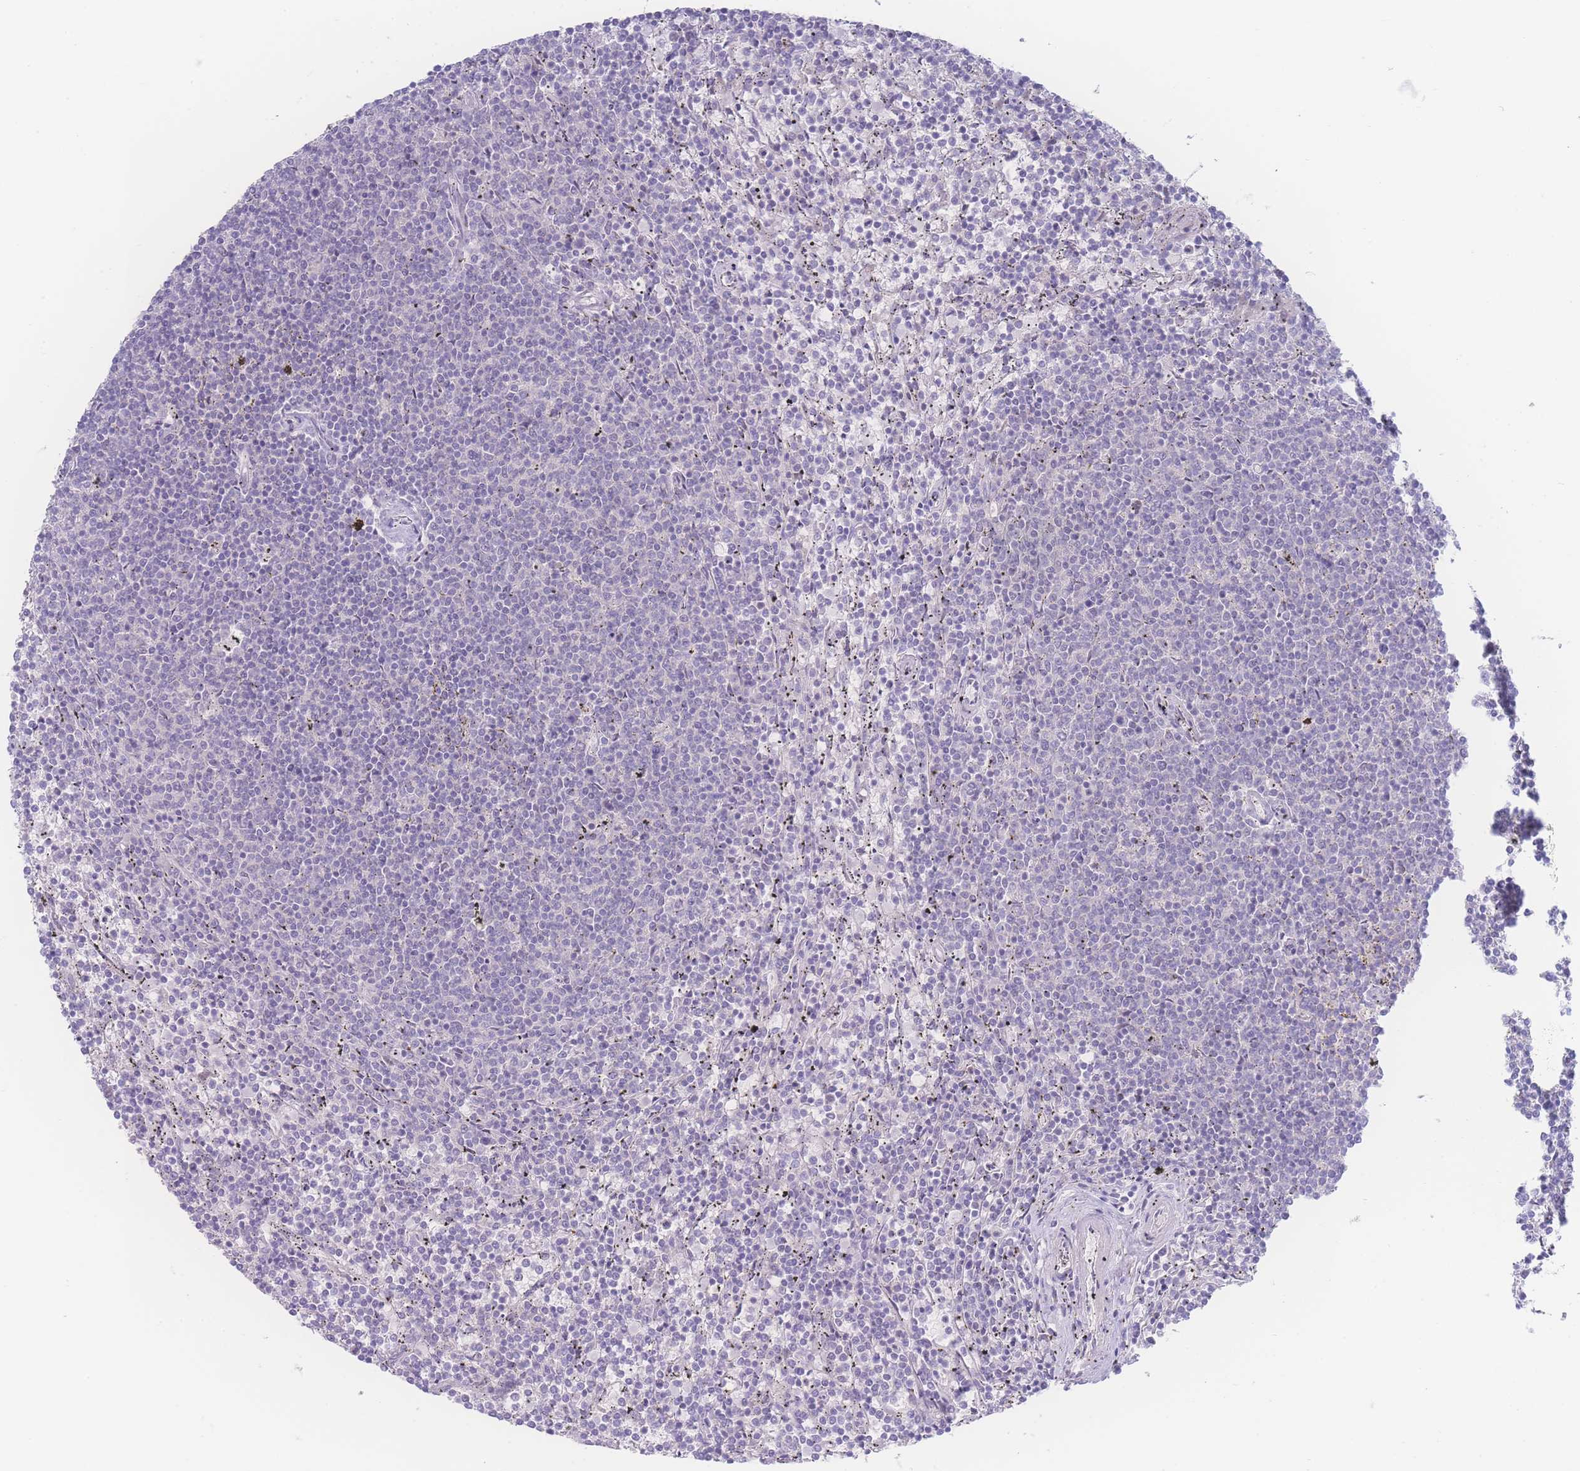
{"staining": {"intensity": "negative", "quantity": "none", "location": "none"}, "tissue": "lymphoma", "cell_type": "Tumor cells", "image_type": "cancer", "snomed": [{"axis": "morphology", "description": "Malignant lymphoma, non-Hodgkin's type, Low grade"}, {"axis": "topography", "description": "Spleen"}], "caption": "Immunohistochemistry micrograph of neoplastic tissue: human lymphoma stained with DAB (3,3'-diaminobenzidine) exhibits no significant protein staining in tumor cells.", "gene": "PRSS22", "patient": {"sex": "female", "age": 50}}